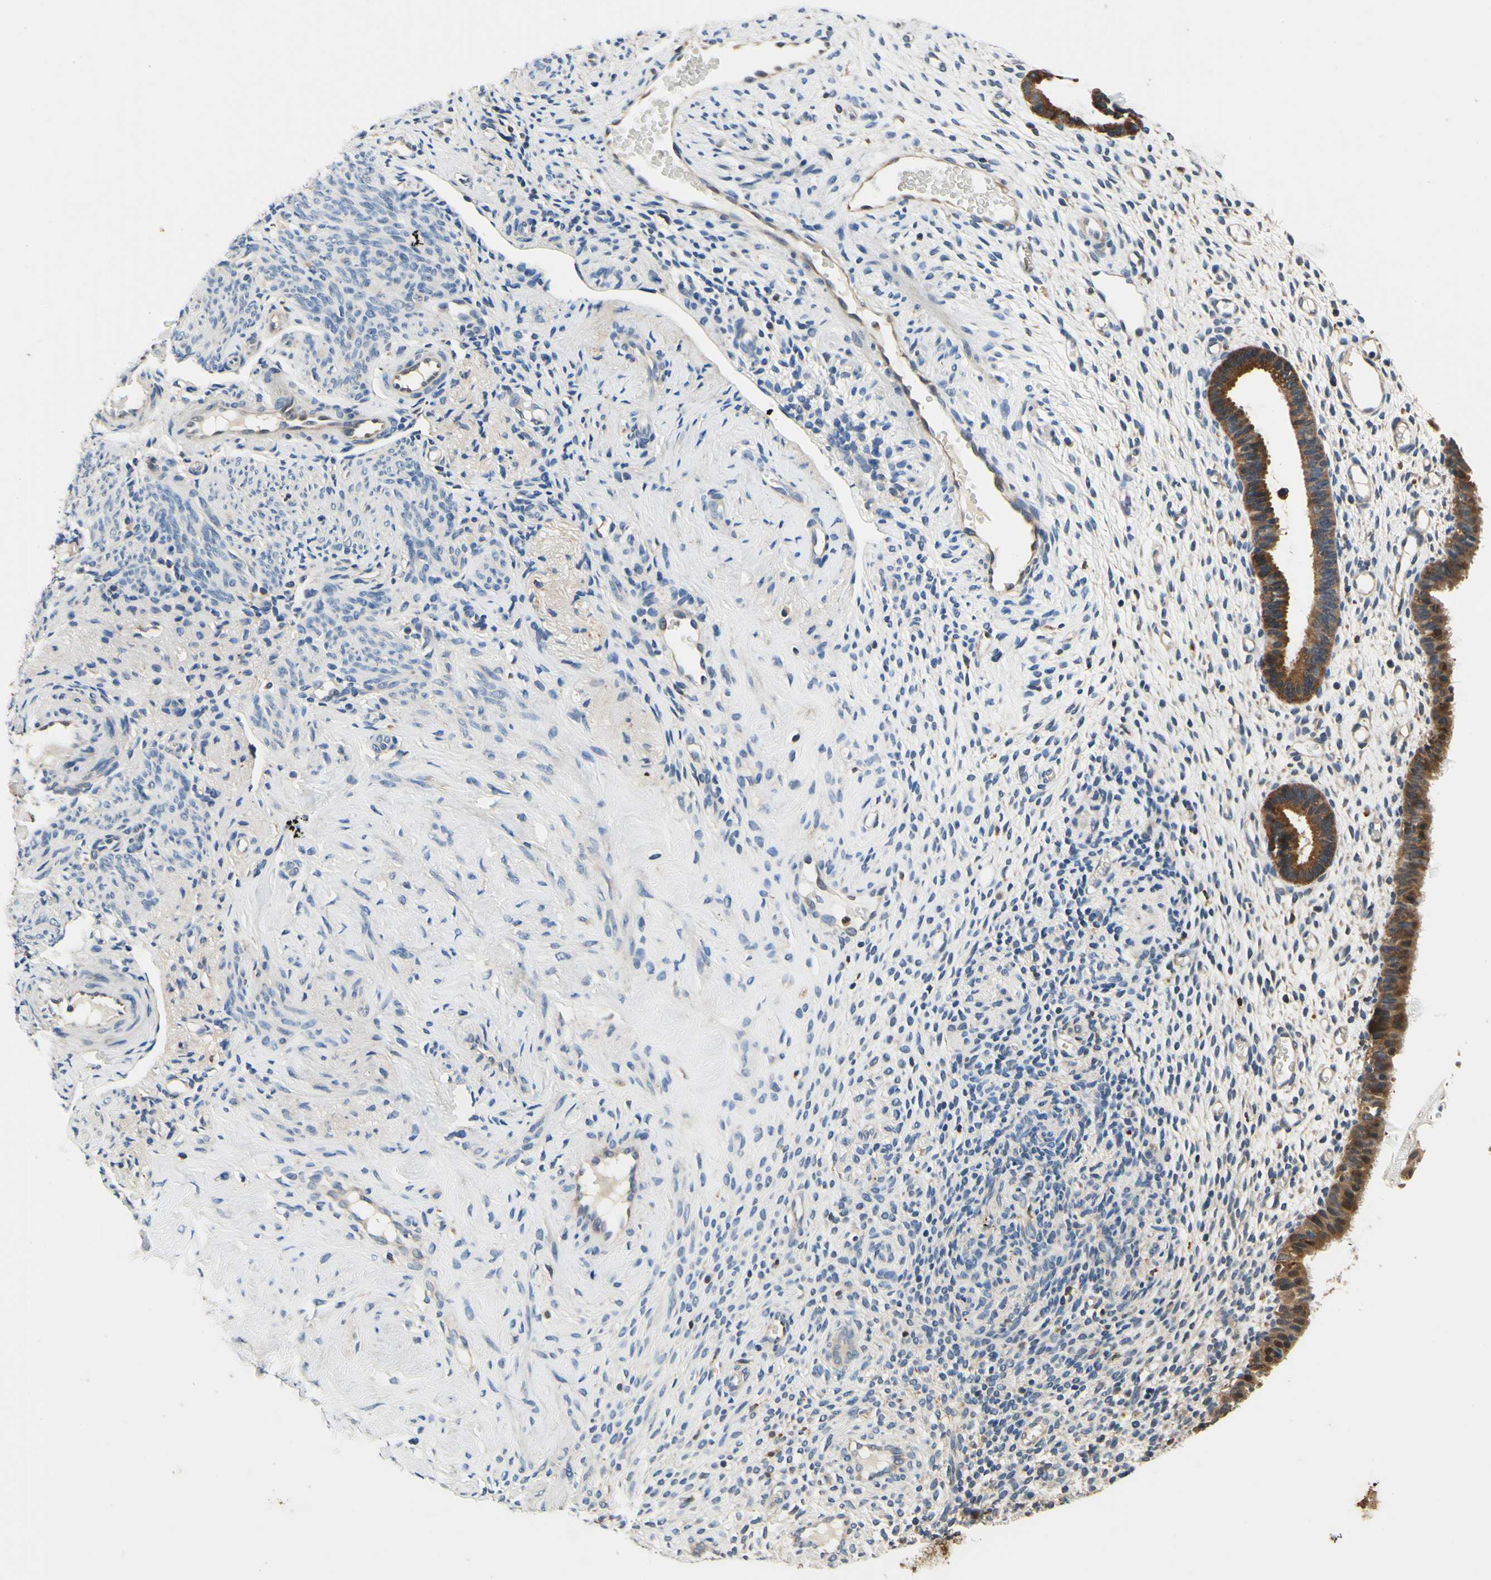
{"staining": {"intensity": "negative", "quantity": "none", "location": "none"}, "tissue": "endometrium", "cell_type": "Cells in endometrial stroma", "image_type": "normal", "snomed": [{"axis": "morphology", "description": "Normal tissue, NOS"}, {"axis": "topography", "description": "Endometrium"}], "caption": "DAB (3,3'-diaminobenzidine) immunohistochemical staining of unremarkable human endometrium displays no significant expression in cells in endometrial stroma.", "gene": "PLA2G4A", "patient": {"sex": "female", "age": 61}}